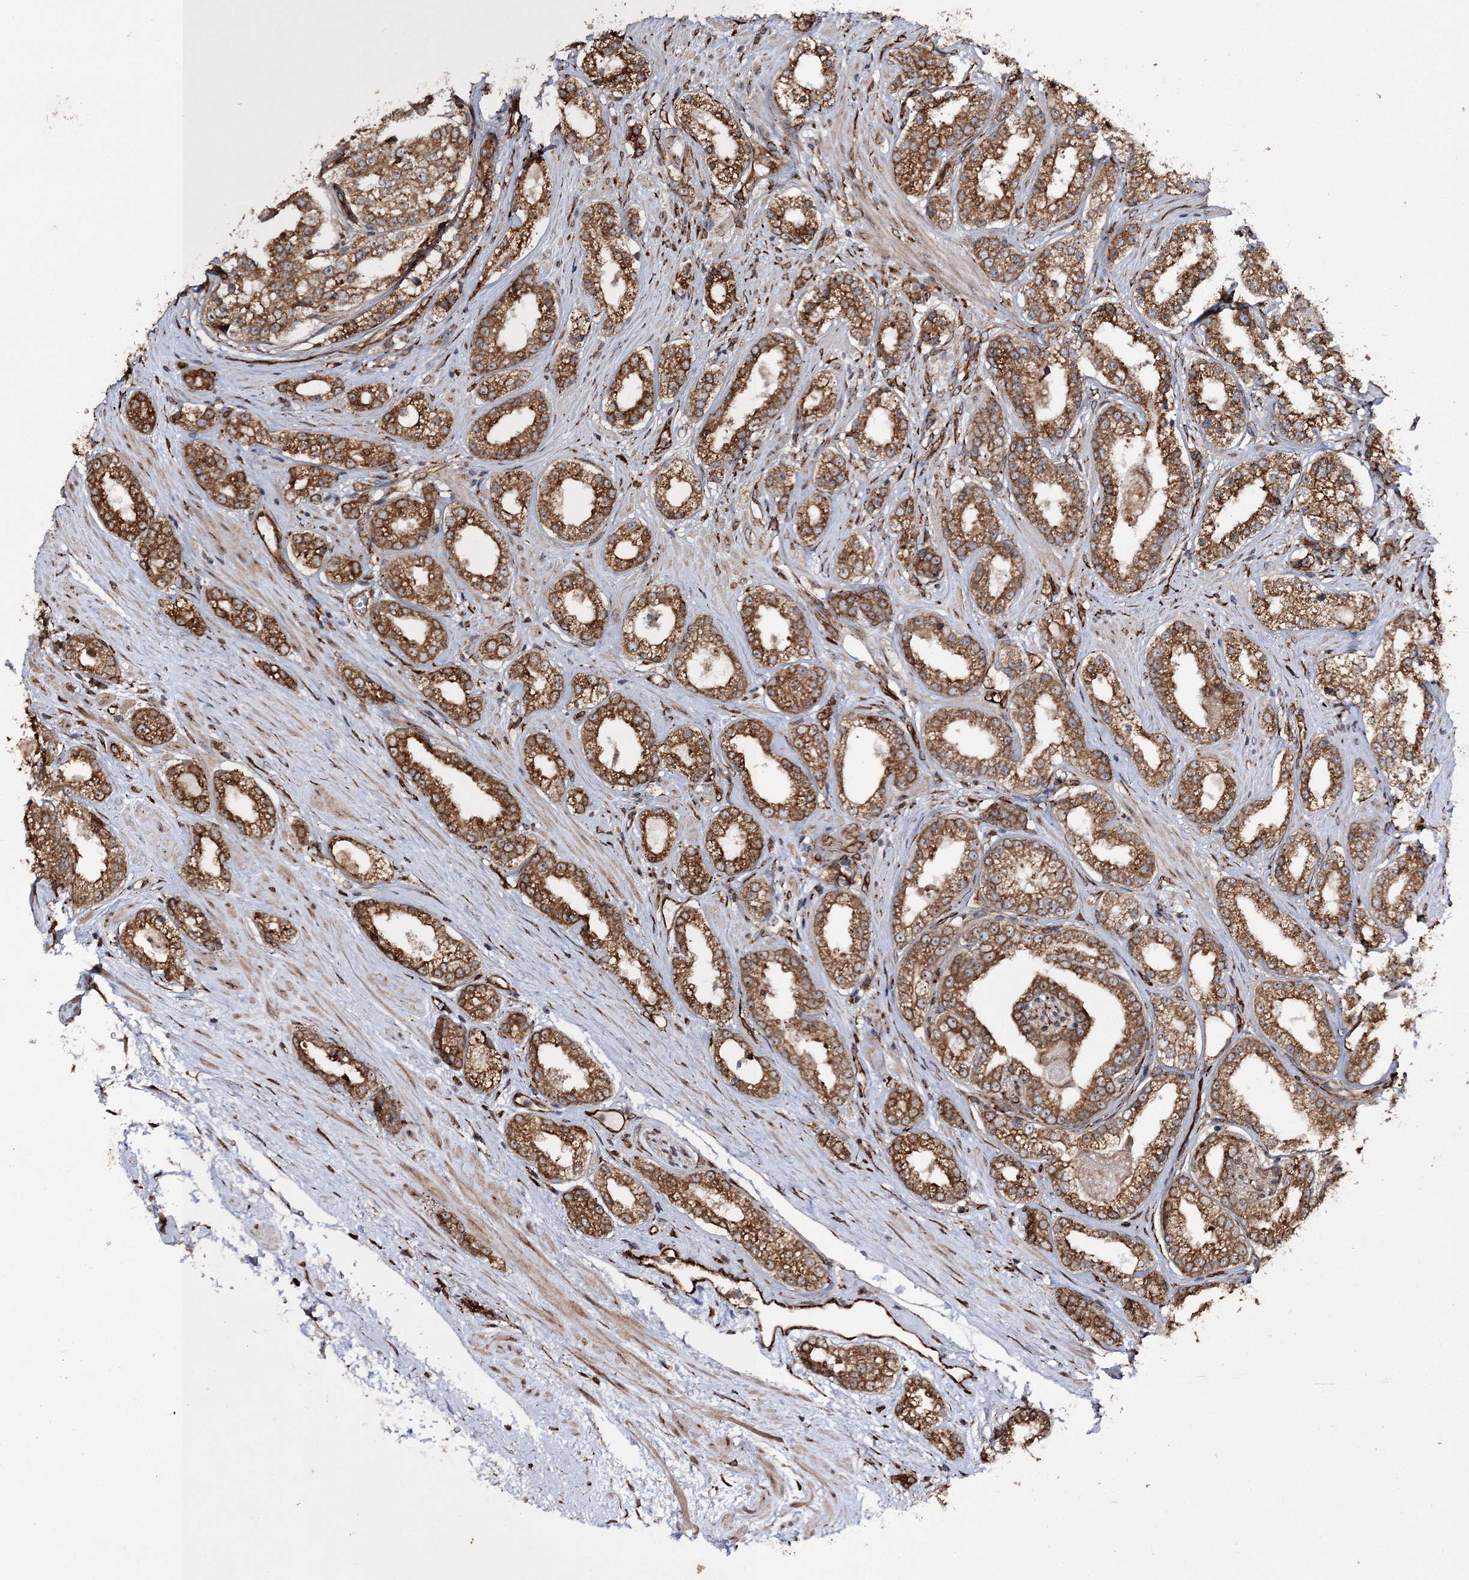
{"staining": {"intensity": "moderate", "quantity": ">75%", "location": "cytoplasmic/membranous"}, "tissue": "prostate cancer", "cell_type": "Tumor cells", "image_type": "cancer", "snomed": [{"axis": "morphology", "description": "Normal tissue, NOS"}, {"axis": "morphology", "description": "Adenocarcinoma, High grade"}, {"axis": "topography", "description": "Prostate"}], "caption": "An image of human high-grade adenocarcinoma (prostate) stained for a protein reveals moderate cytoplasmic/membranous brown staining in tumor cells.", "gene": "SCRN3", "patient": {"sex": "male", "age": 83}}